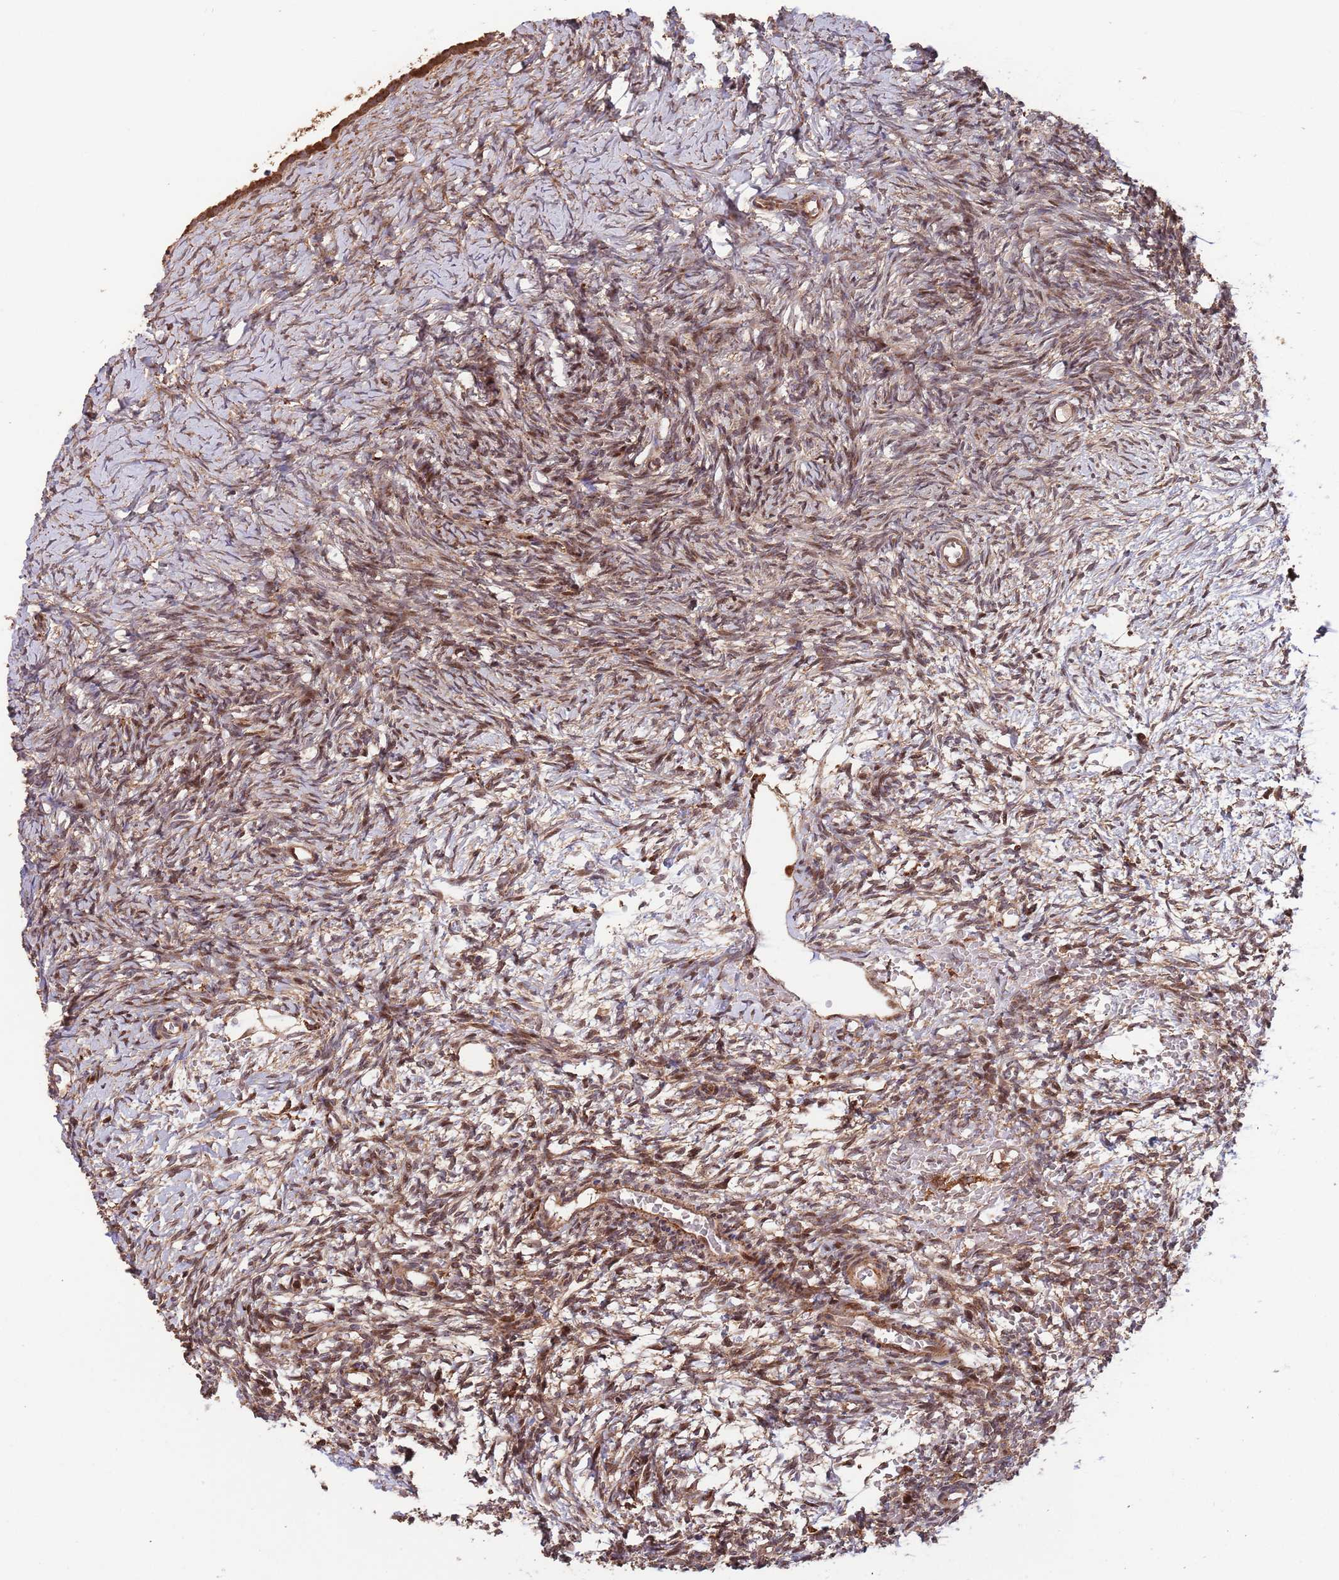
{"staining": {"intensity": "moderate", "quantity": ">75%", "location": "cytoplasmic/membranous,nuclear"}, "tissue": "ovary", "cell_type": "Ovarian stroma cells", "image_type": "normal", "snomed": [{"axis": "morphology", "description": "Normal tissue, NOS"}, {"axis": "topography", "description": "Ovary"}], "caption": "IHC staining of normal ovary, which shows medium levels of moderate cytoplasmic/membranous,nuclear expression in about >75% of ovarian stroma cells indicating moderate cytoplasmic/membranous,nuclear protein staining. The staining was performed using DAB (3,3'-diaminobenzidine) (brown) for protein detection and nuclei were counterstained in hematoxylin (blue).", "gene": "ZNF428", "patient": {"sex": "female", "age": 39}}